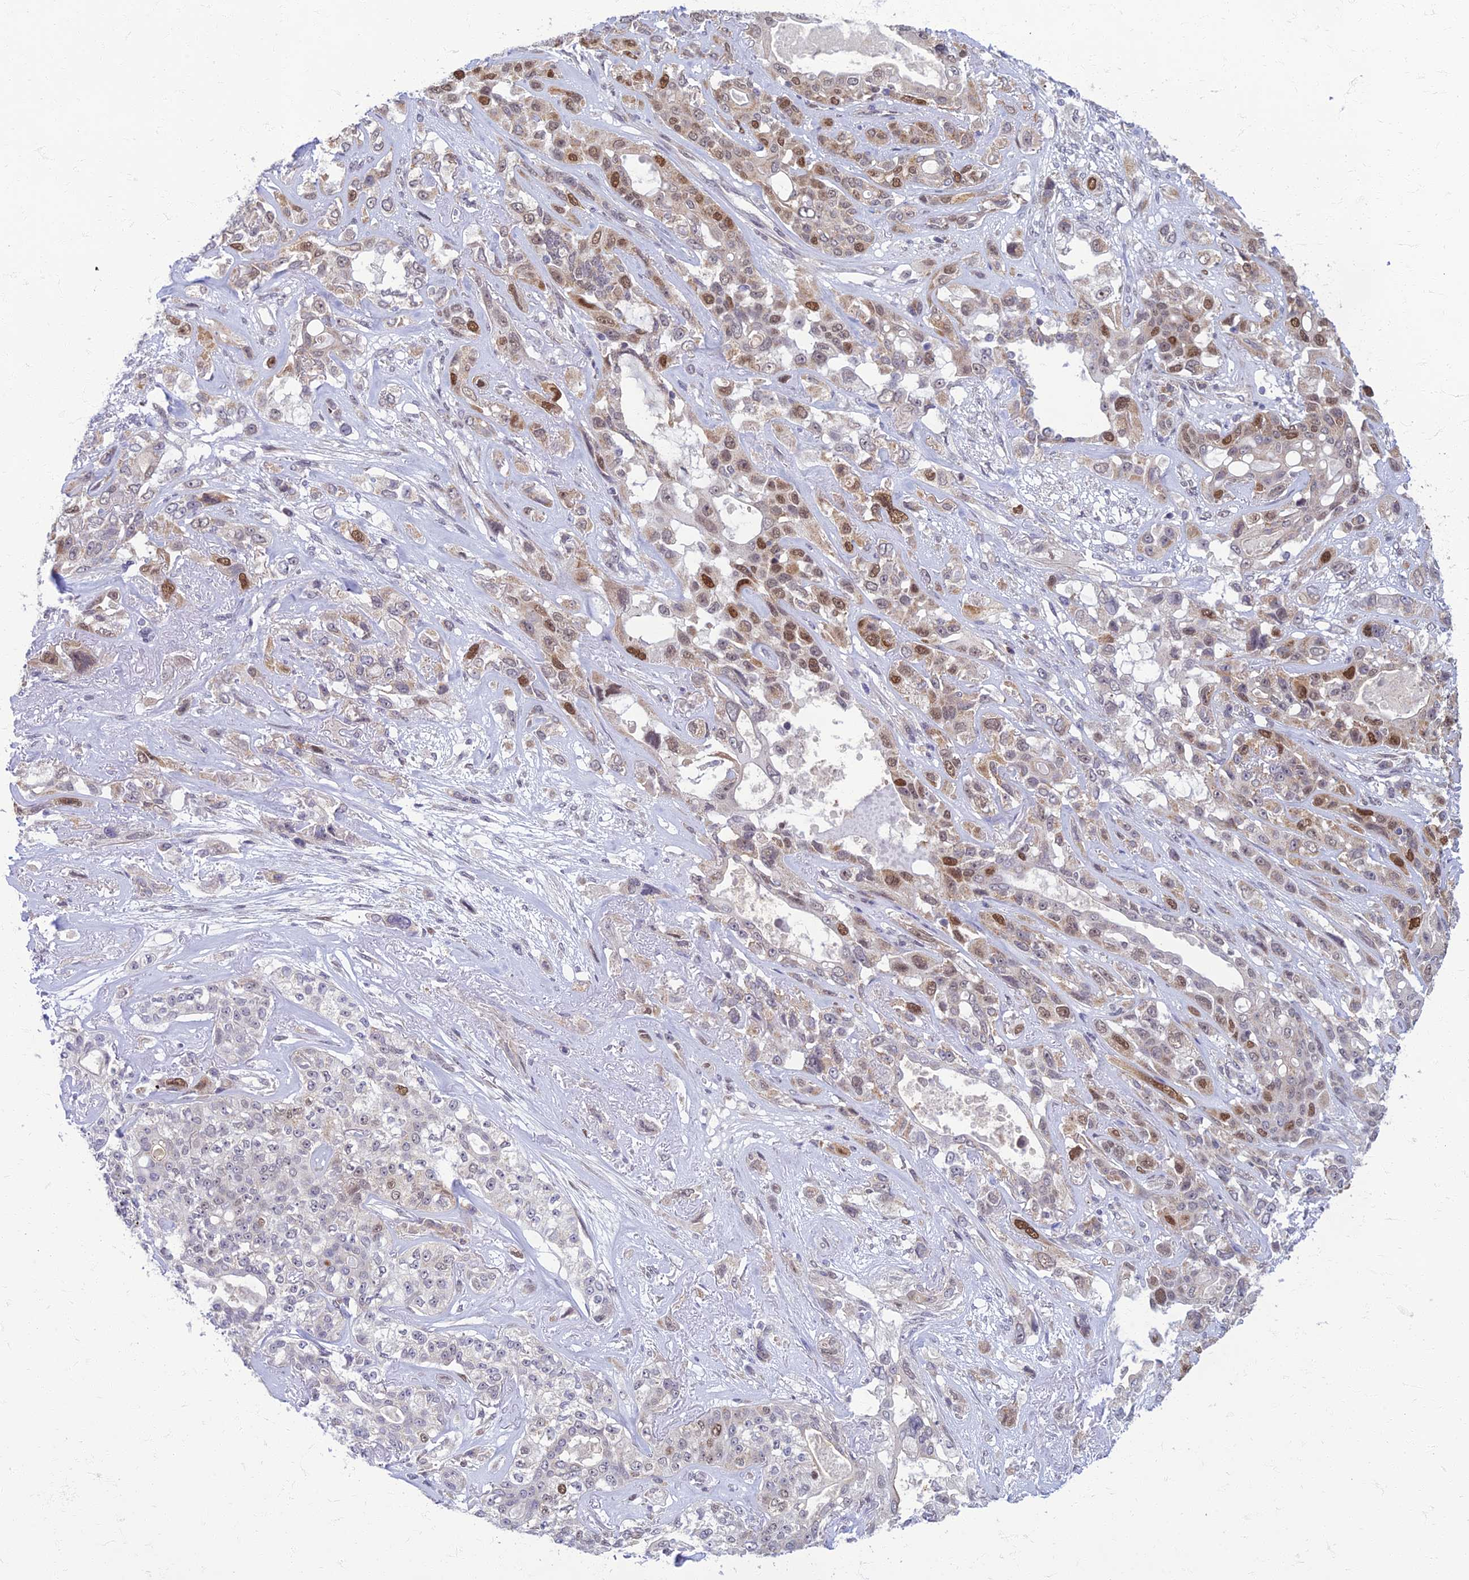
{"staining": {"intensity": "moderate", "quantity": "25%-75%", "location": "nuclear"}, "tissue": "lung cancer", "cell_type": "Tumor cells", "image_type": "cancer", "snomed": [{"axis": "morphology", "description": "Squamous cell carcinoma, NOS"}, {"axis": "topography", "description": "Lung"}], "caption": "Immunohistochemistry histopathology image of neoplastic tissue: human squamous cell carcinoma (lung) stained using immunohistochemistry exhibits medium levels of moderate protein expression localized specifically in the nuclear of tumor cells, appearing as a nuclear brown color.", "gene": "EARS2", "patient": {"sex": "female", "age": 70}}